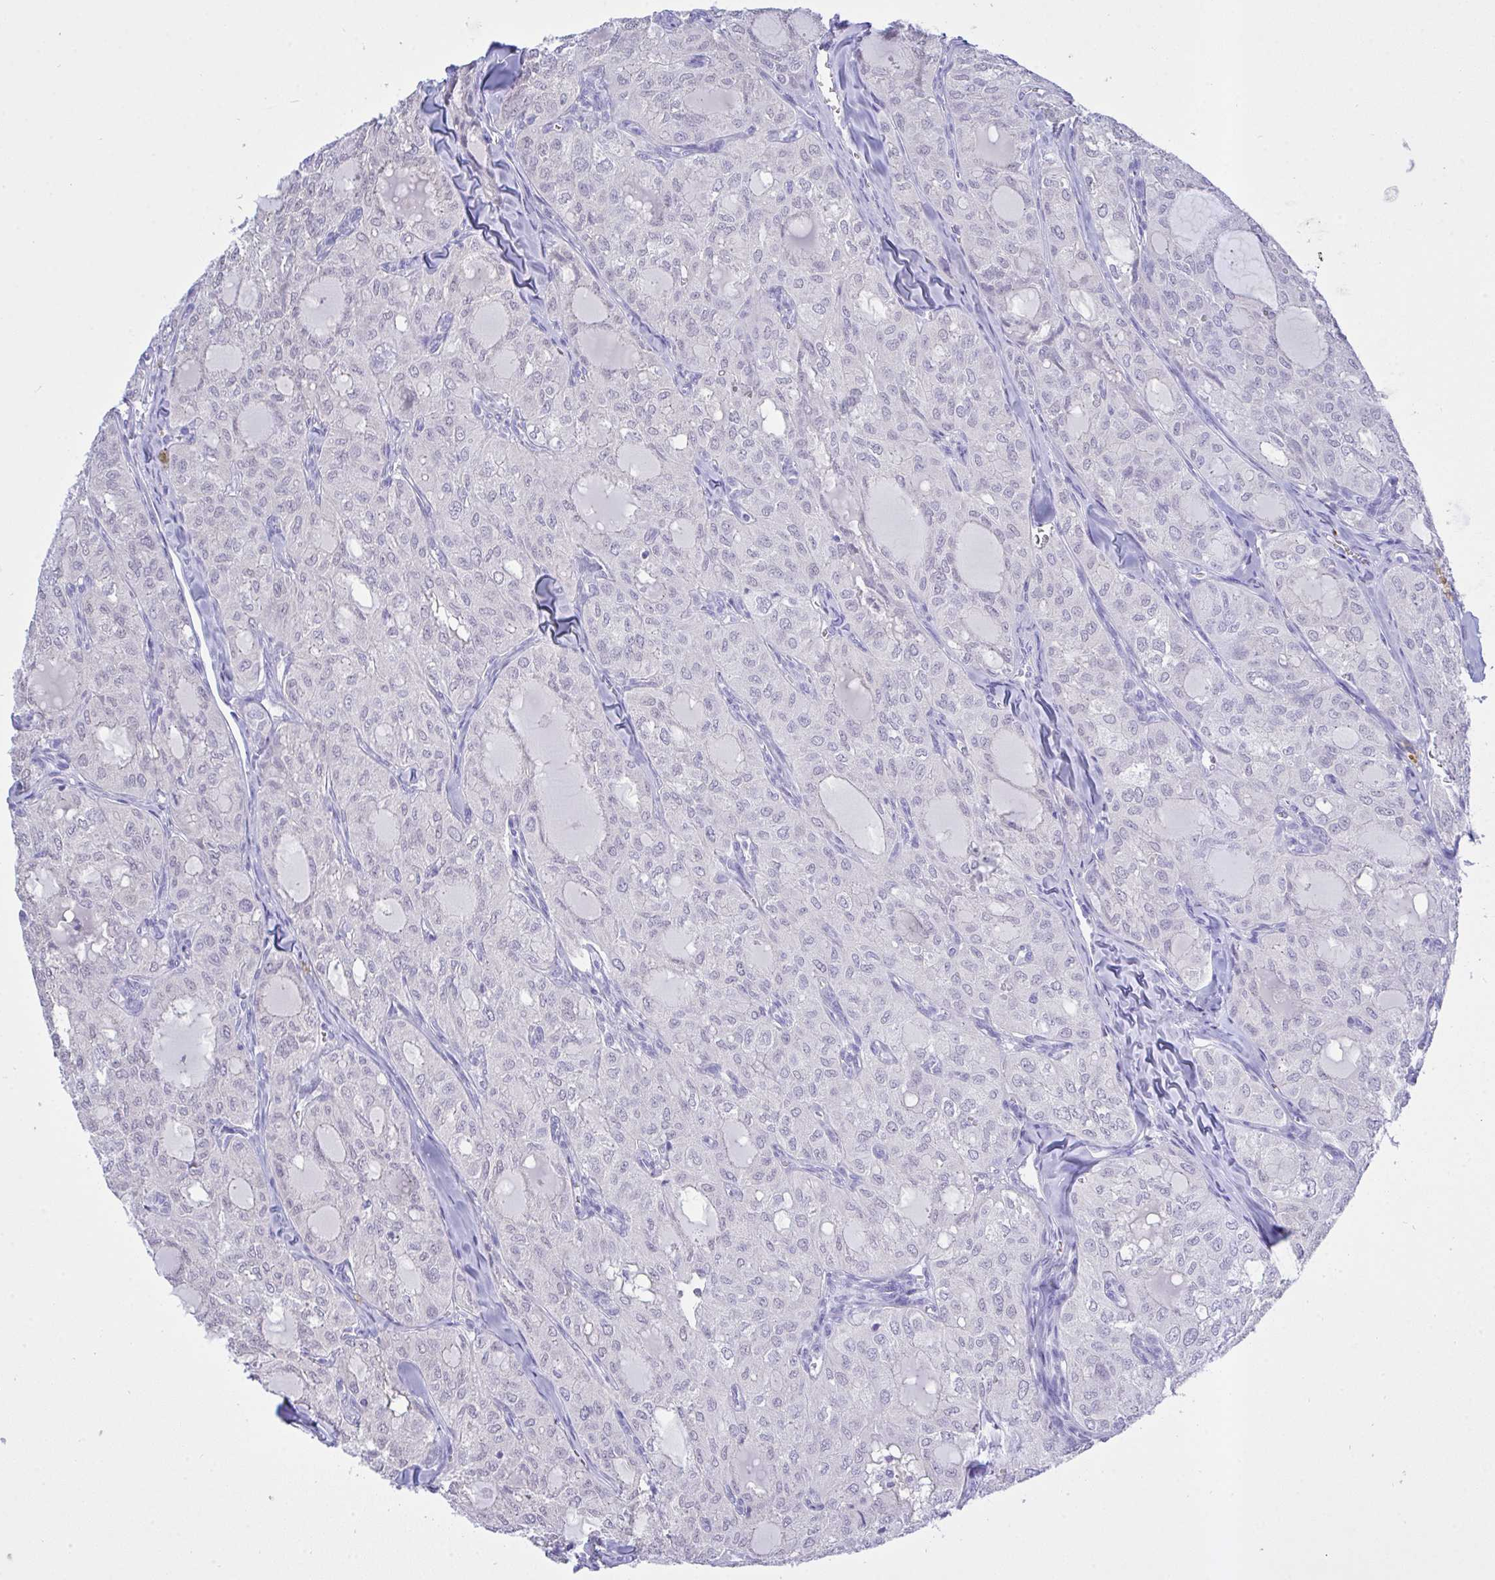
{"staining": {"intensity": "negative", "quantity": "none", "location": "none"}, "tissue": "thyroid cancer", "cell_type": "Tumor cells", "image_type": "cancer", "snomed": [{"axis": "morphology", "description": "Follicular adenoma carcinoma, NOS"}, {"axis": "topography", "description": "Thyroid gland"}], "caption": "IHC of human follicular adenoma carcinoma (thyroid) shows no expression in tumor cells.", "gene": "AKR1D1", "patient": {"sex": "male", "age": 75}}